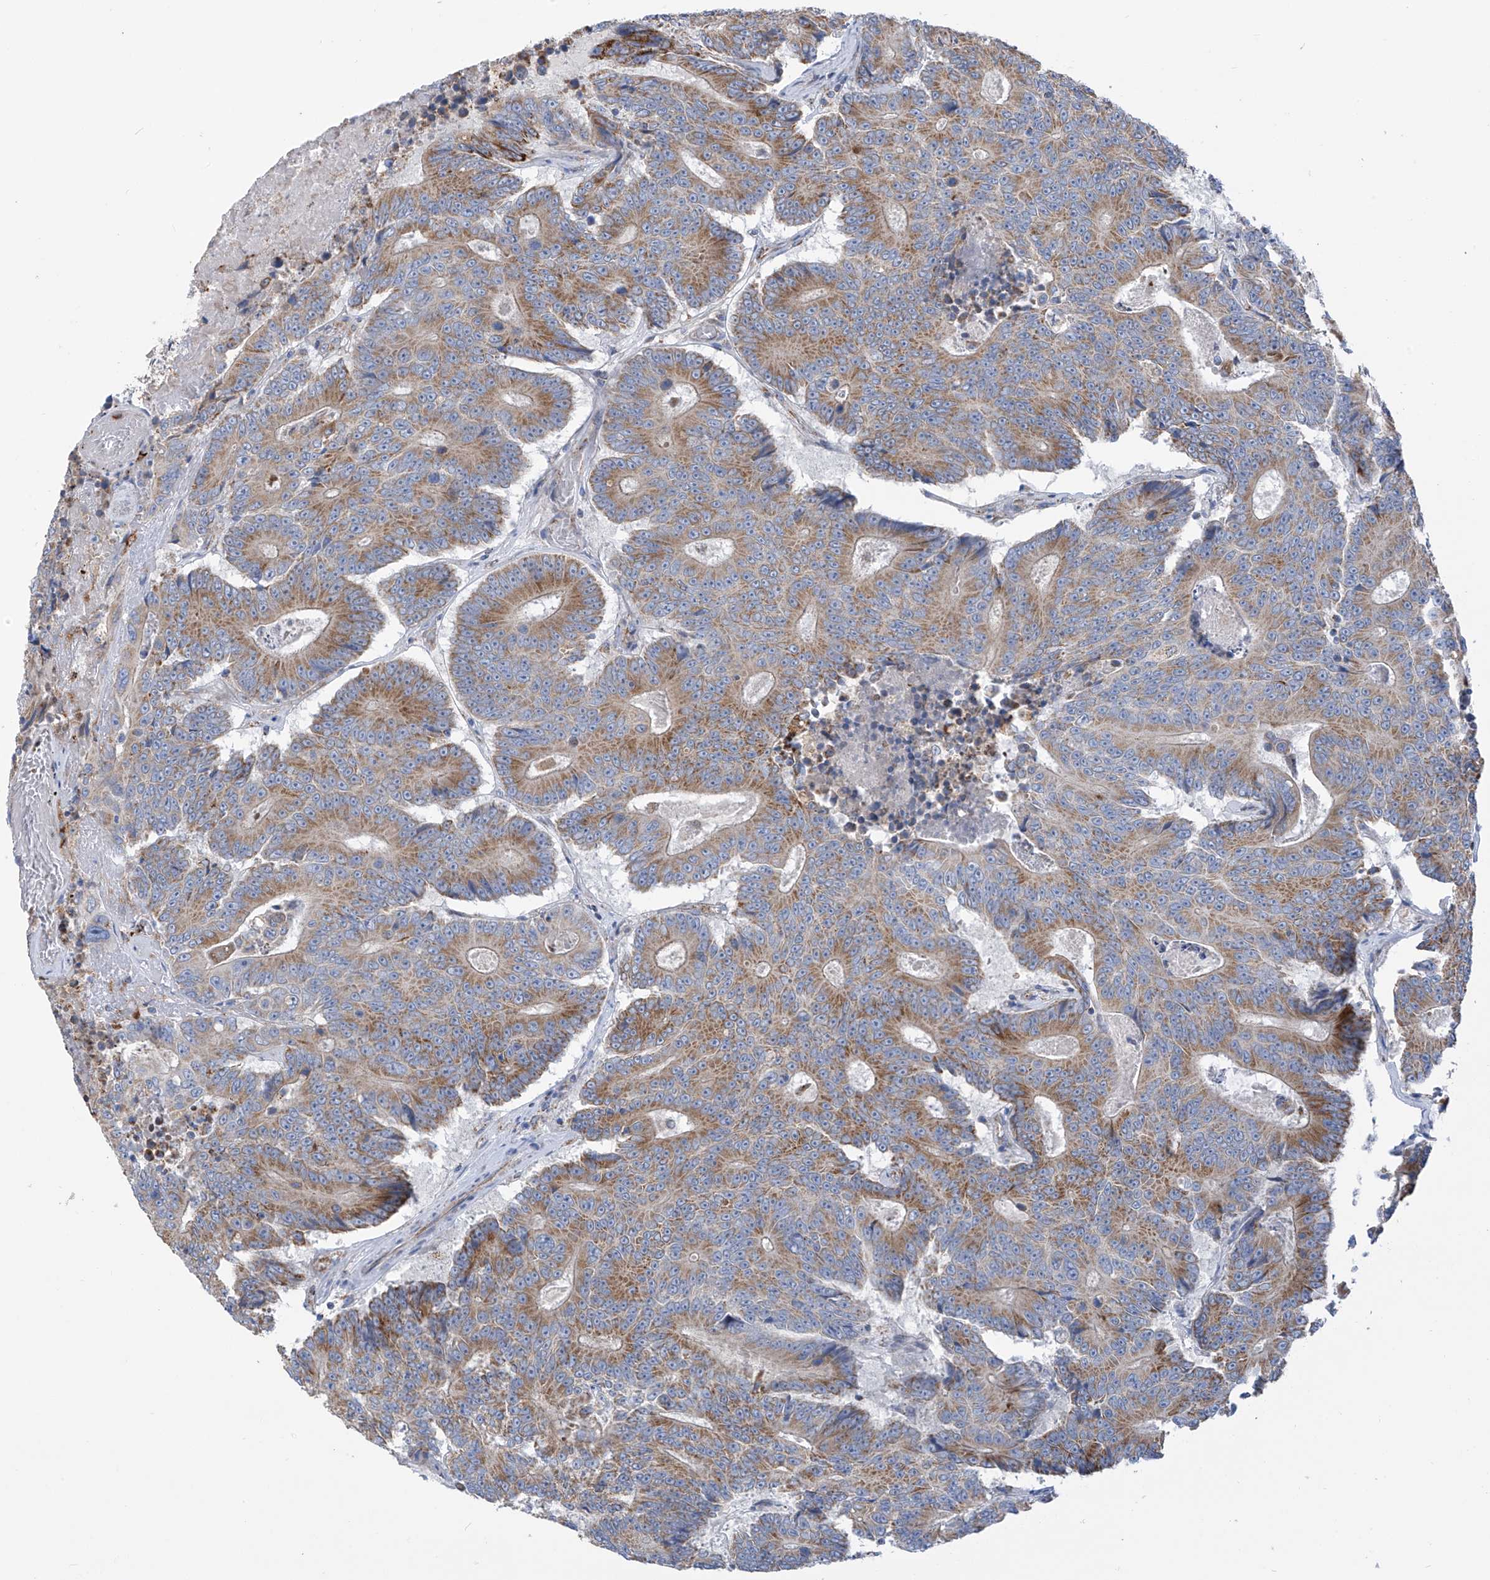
{"staining": {"intensity": "moderate", "quantity": "25%-75%", "location": "cytoplasmic/membranous"}, "tissue": "colorectal cancer", "cell_type": "Tumor cells", "image_type": "cancer", "snomed": [{"axis": "morphology", "description": "Adenocarcinoma, NOS"}, {"axis": "topography", "description": "Colon"}], "caption": "Immunohistochemistry of colorectal cancer demonstrates medium levels of moderate cytoplasmic/membranous expression in about 25%-75% of tumor cells.", "gene": "EIF5B", "patient": {"sex": "male", "age": 83}}